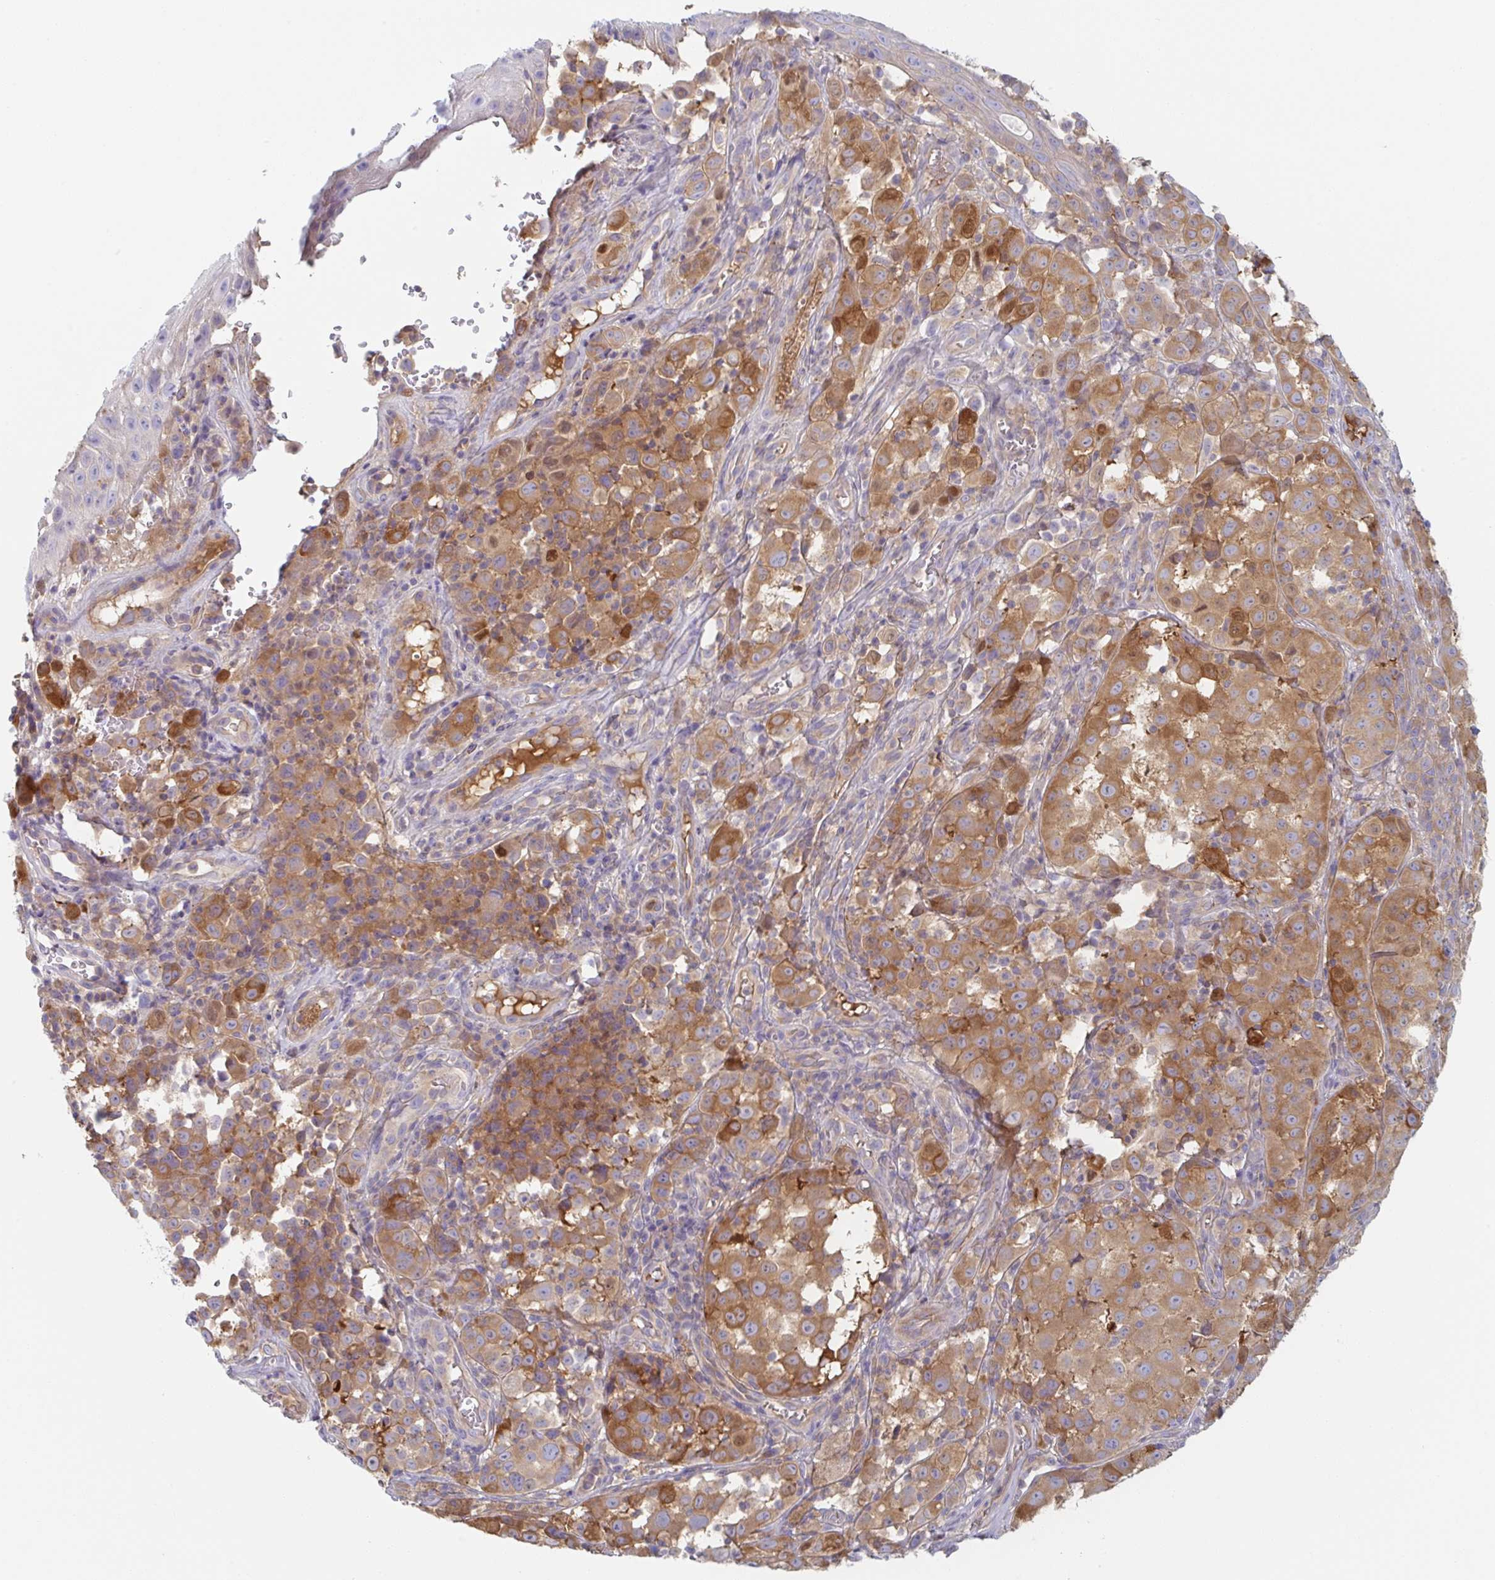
{"staining": {"intensity": "moderate", "quantity": ">75%", "location": "cytoplasmic/membranous"}, "tissue": "melanoma", "cell_type": "Tumor cells", "image_type": "cancer", "snomed": [{"axis": "morphology", "description": "Malignant melanoma, NOS"}, {"axis": "topography", "description": "Skin"}], "caption": "Immunohistochemistry staining of malignant melanoma, which exhibits medium levels of moderate cytoplasmic/membranous staining in approximately >75% of tumor cells indicating moderate cytoplasmic/membranous protein staining. The staining was performed using DAB (3,3'-diaminobenzidine) (brown) for protein detection and nuclei were counterstained in hematoxylin (blue).", "gene": "AMPD2", "patient": {"sex": "male", "age": 64}}